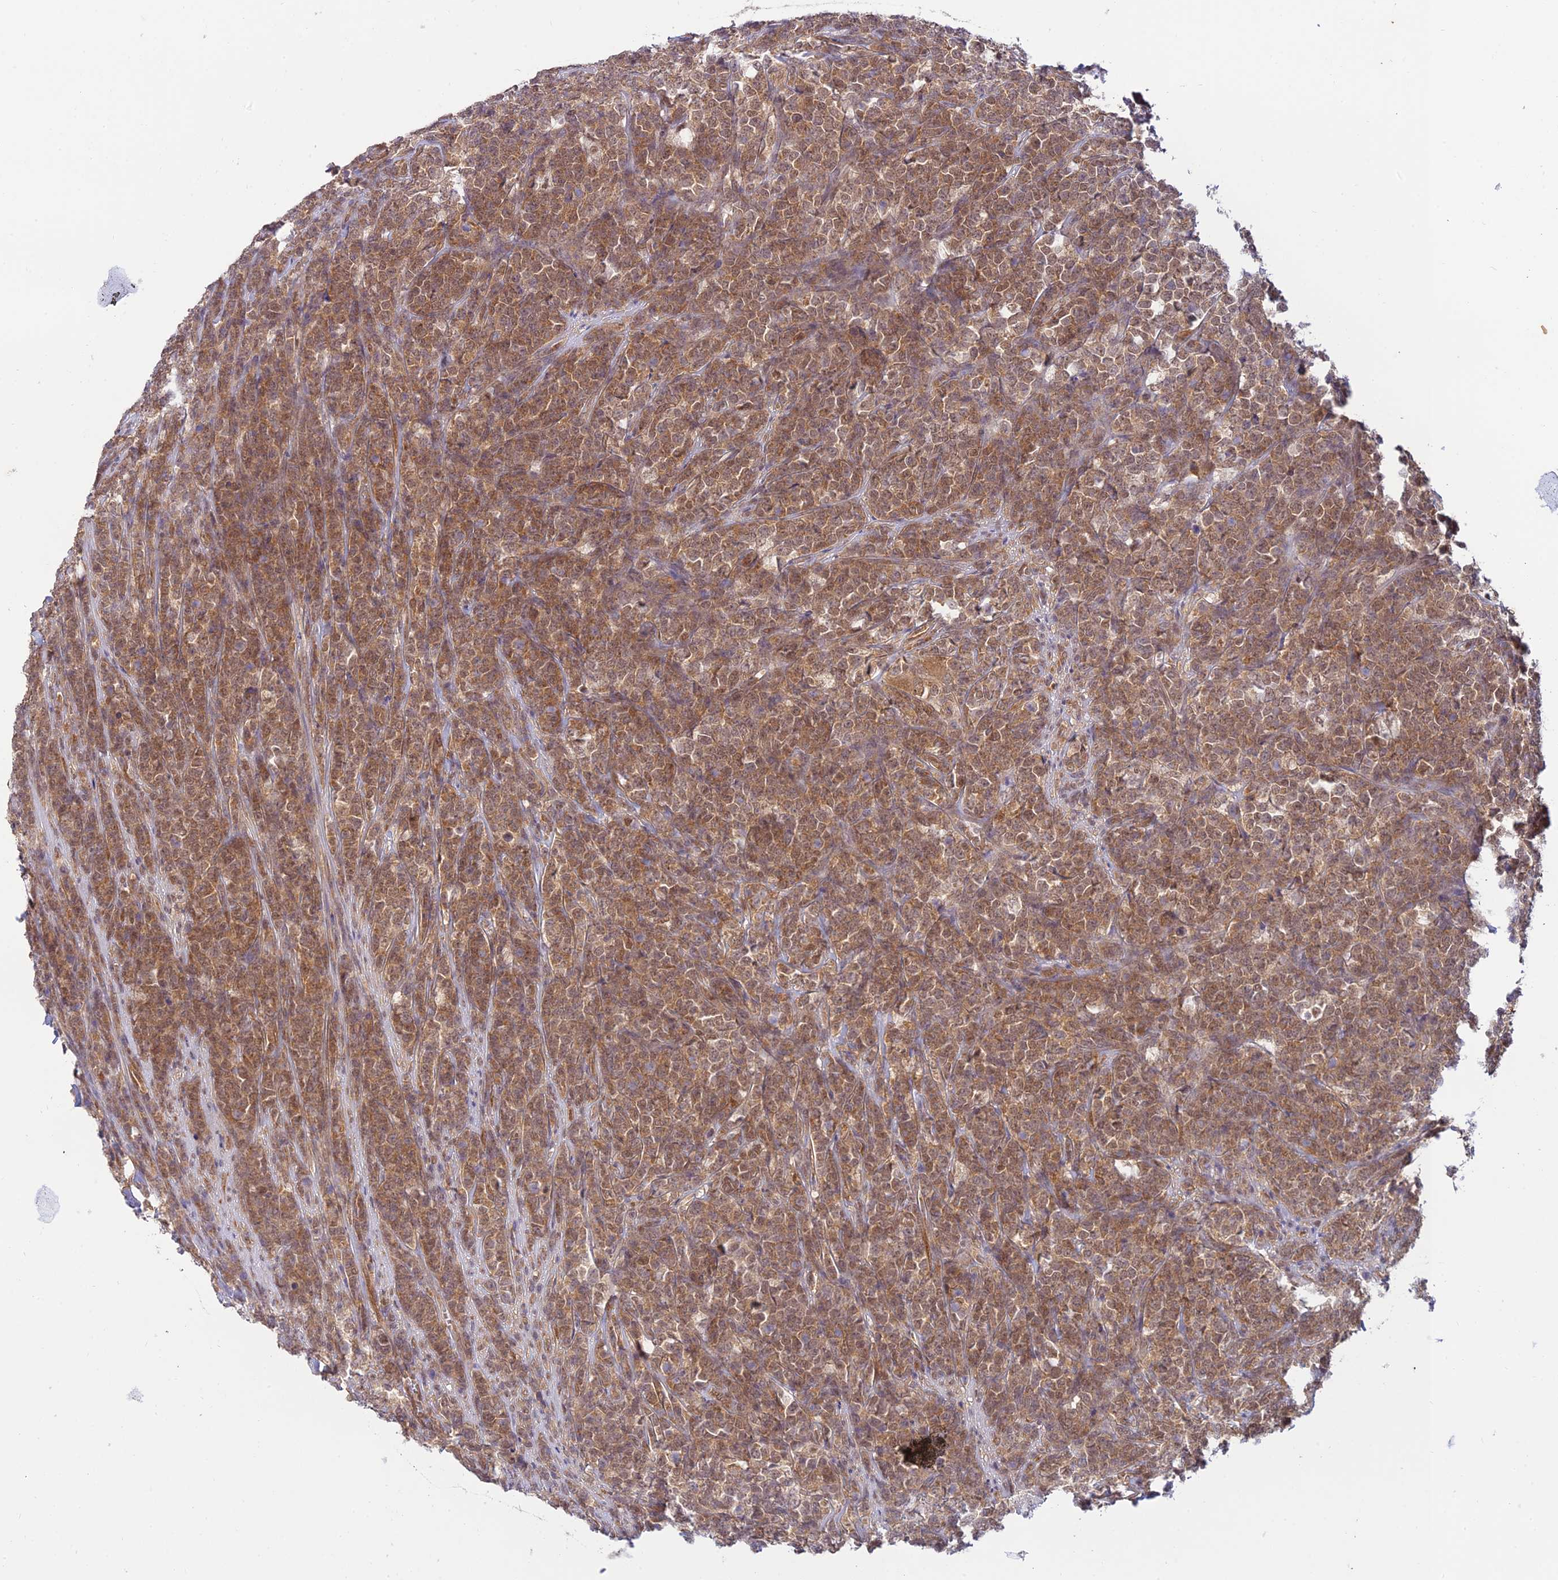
{"staining": {"intensity": "moderate", "quantity": ">75%", "location": "cytoplasmic/membranous,nuclear"}, "tissue": "lymphoma", "cell_type": "Tumor cells", "image_type": "cancer", "snomed": [{"axis": "morphology", "description": "Malignant lymphoma, non-Hodgkin's type, High grade"}, {"axis": "topography", "description": "Small intestine"}], "caption": "The image shows immunohistochemical staining of high-grade malignant lymphoma, non-Hodgkin's type. There is moderate cytoplasmic/membranous and nuclear positivity is identified in about >75% of tumor cells.", "gene": "SKIC8", "patient": {"sex": "male", "age": 8}}